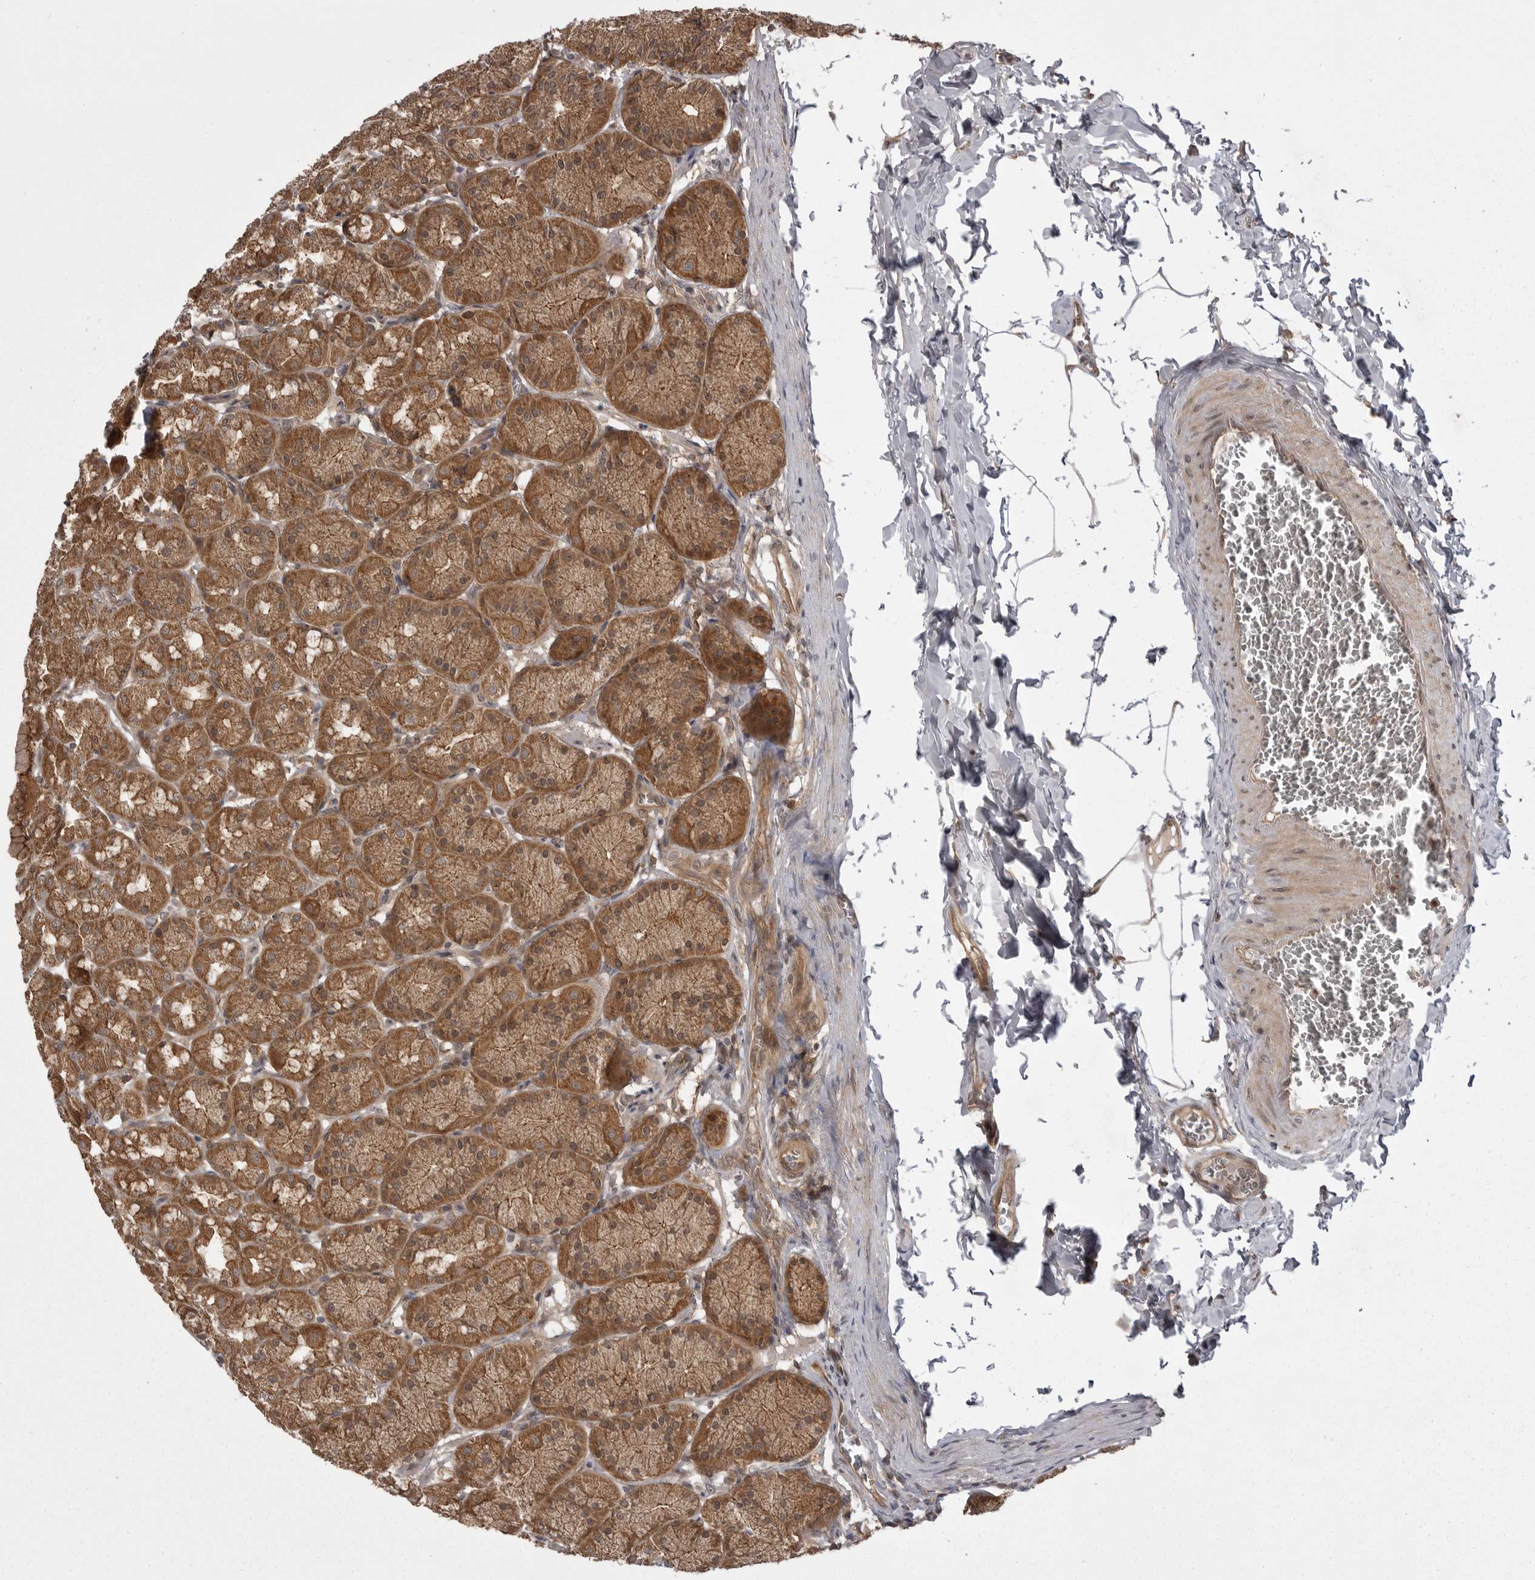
{"staining": {"intensity": "strong", "quantity": ">75%", "location": "cytoplasmic/membranous"}, "tissue": "stomach", "cell_type": "Glandular cells", "image_type": "normal", "snomed": [{"axis": "morphology", "description": "Normal tissue, NOS"}, {"axis": "topography", "description": "Stomach"}], "caption": "Immunohistochemical staining of benign human stomach displays >75% levels of strong cytoplasmic/membranous protein positivity in approximately >75% of glandular cells. (Brightfield microscopy of DAB IHC at high magnification).", "gene": "STK24", "patient": {"sex": "male", "age": 42}}